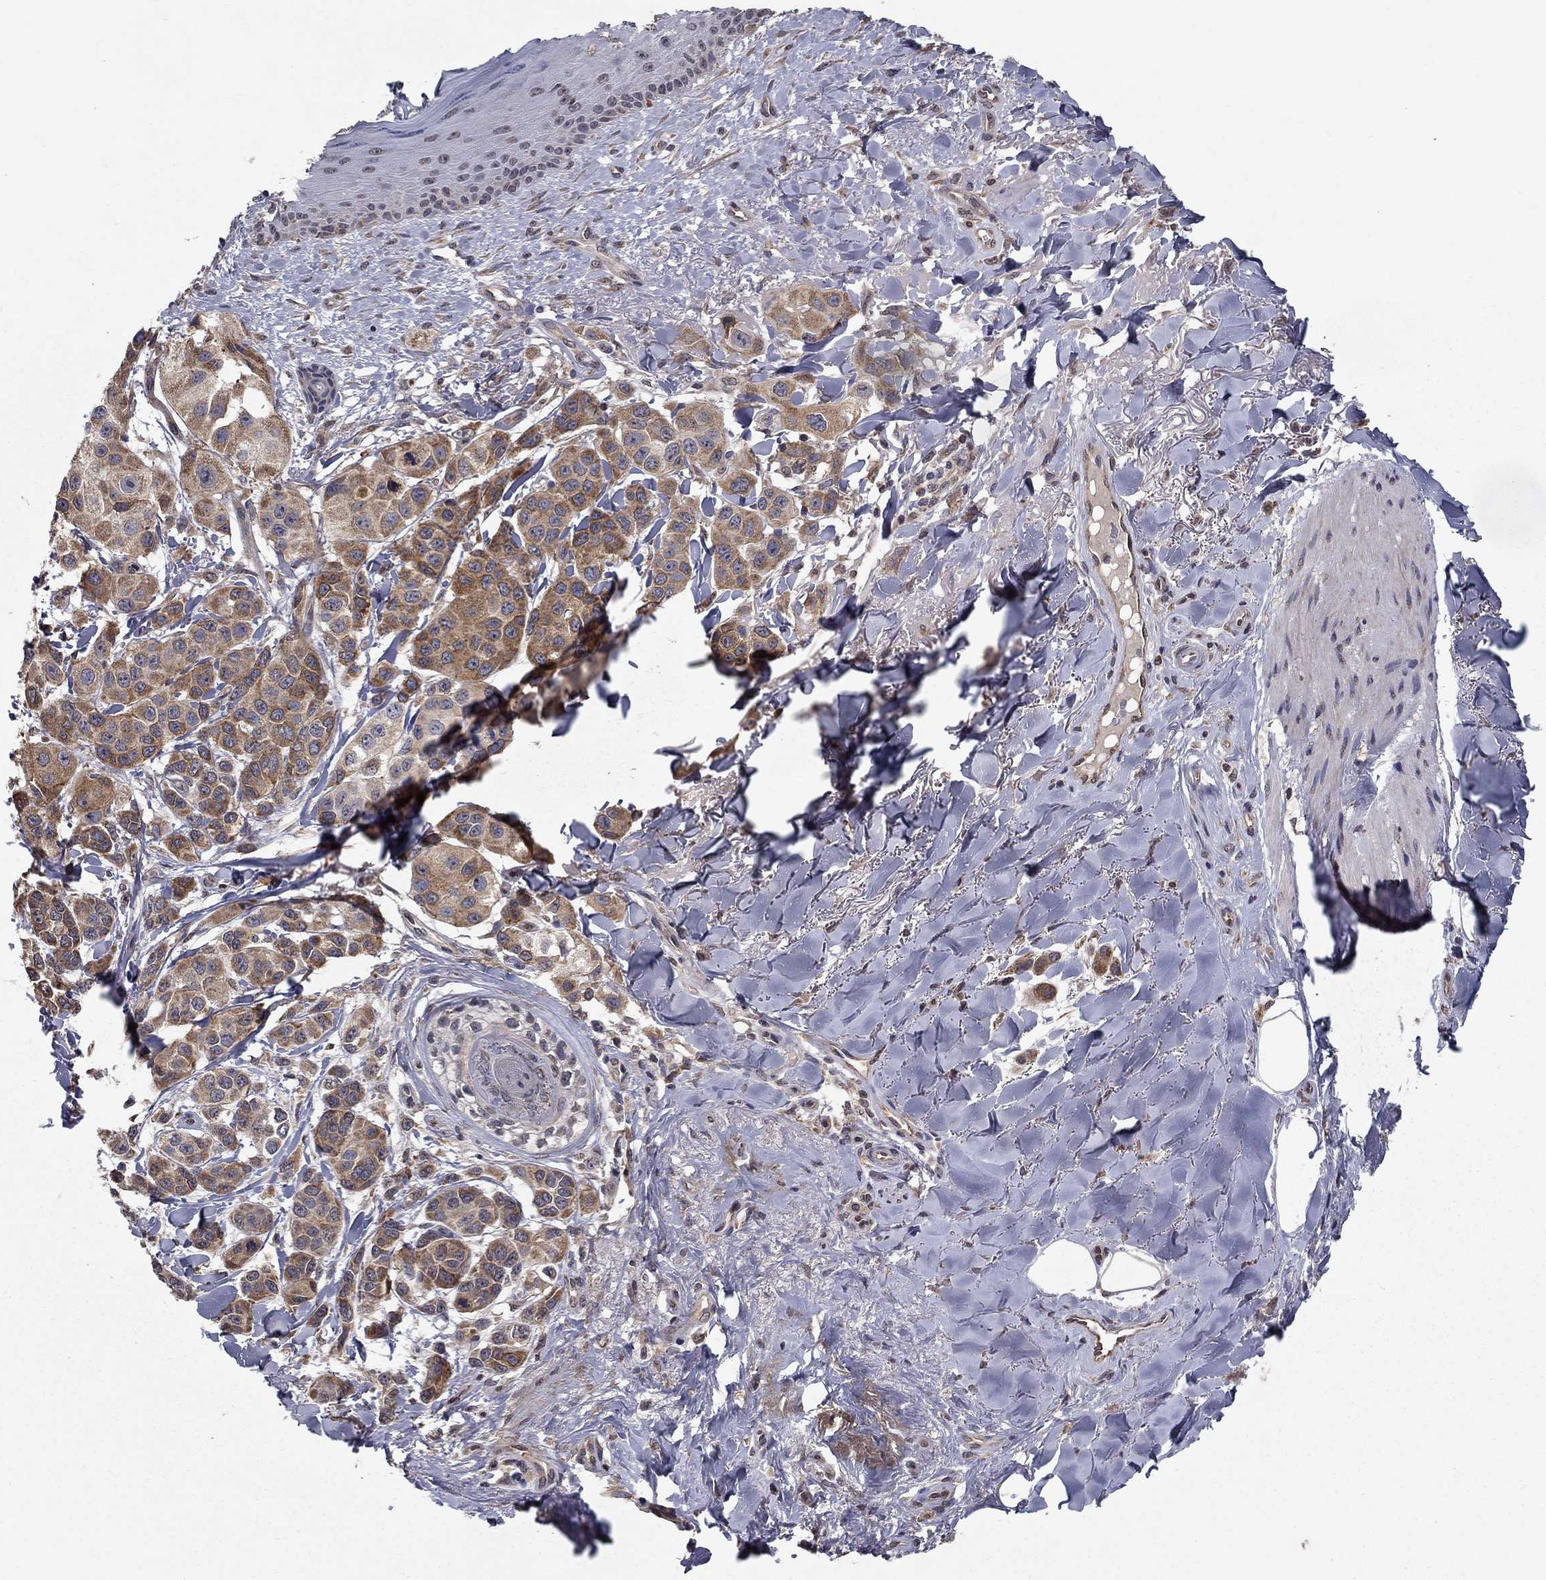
{"staining": {"intensity": "moderate", "quantity": ">75%", "location": "cytoplasmic/membranous"}, "tissue": "melanoma", "cell_type": "Tumor cells", "image_type": "cancer", "snomed": [{"axis": "morphology", "description": "Malignant melanoma, NOS"}, {"axis": "topography", "description": "Skin"}], "caption": "This micrograph reveals IHC staining of malignant melanoma, with medium moderate cytoplasmic/membranous expression in approximately >75% of tumor cells.", "gene": "SLC2A13", "patient": {"sex": "male", "age": 57}}